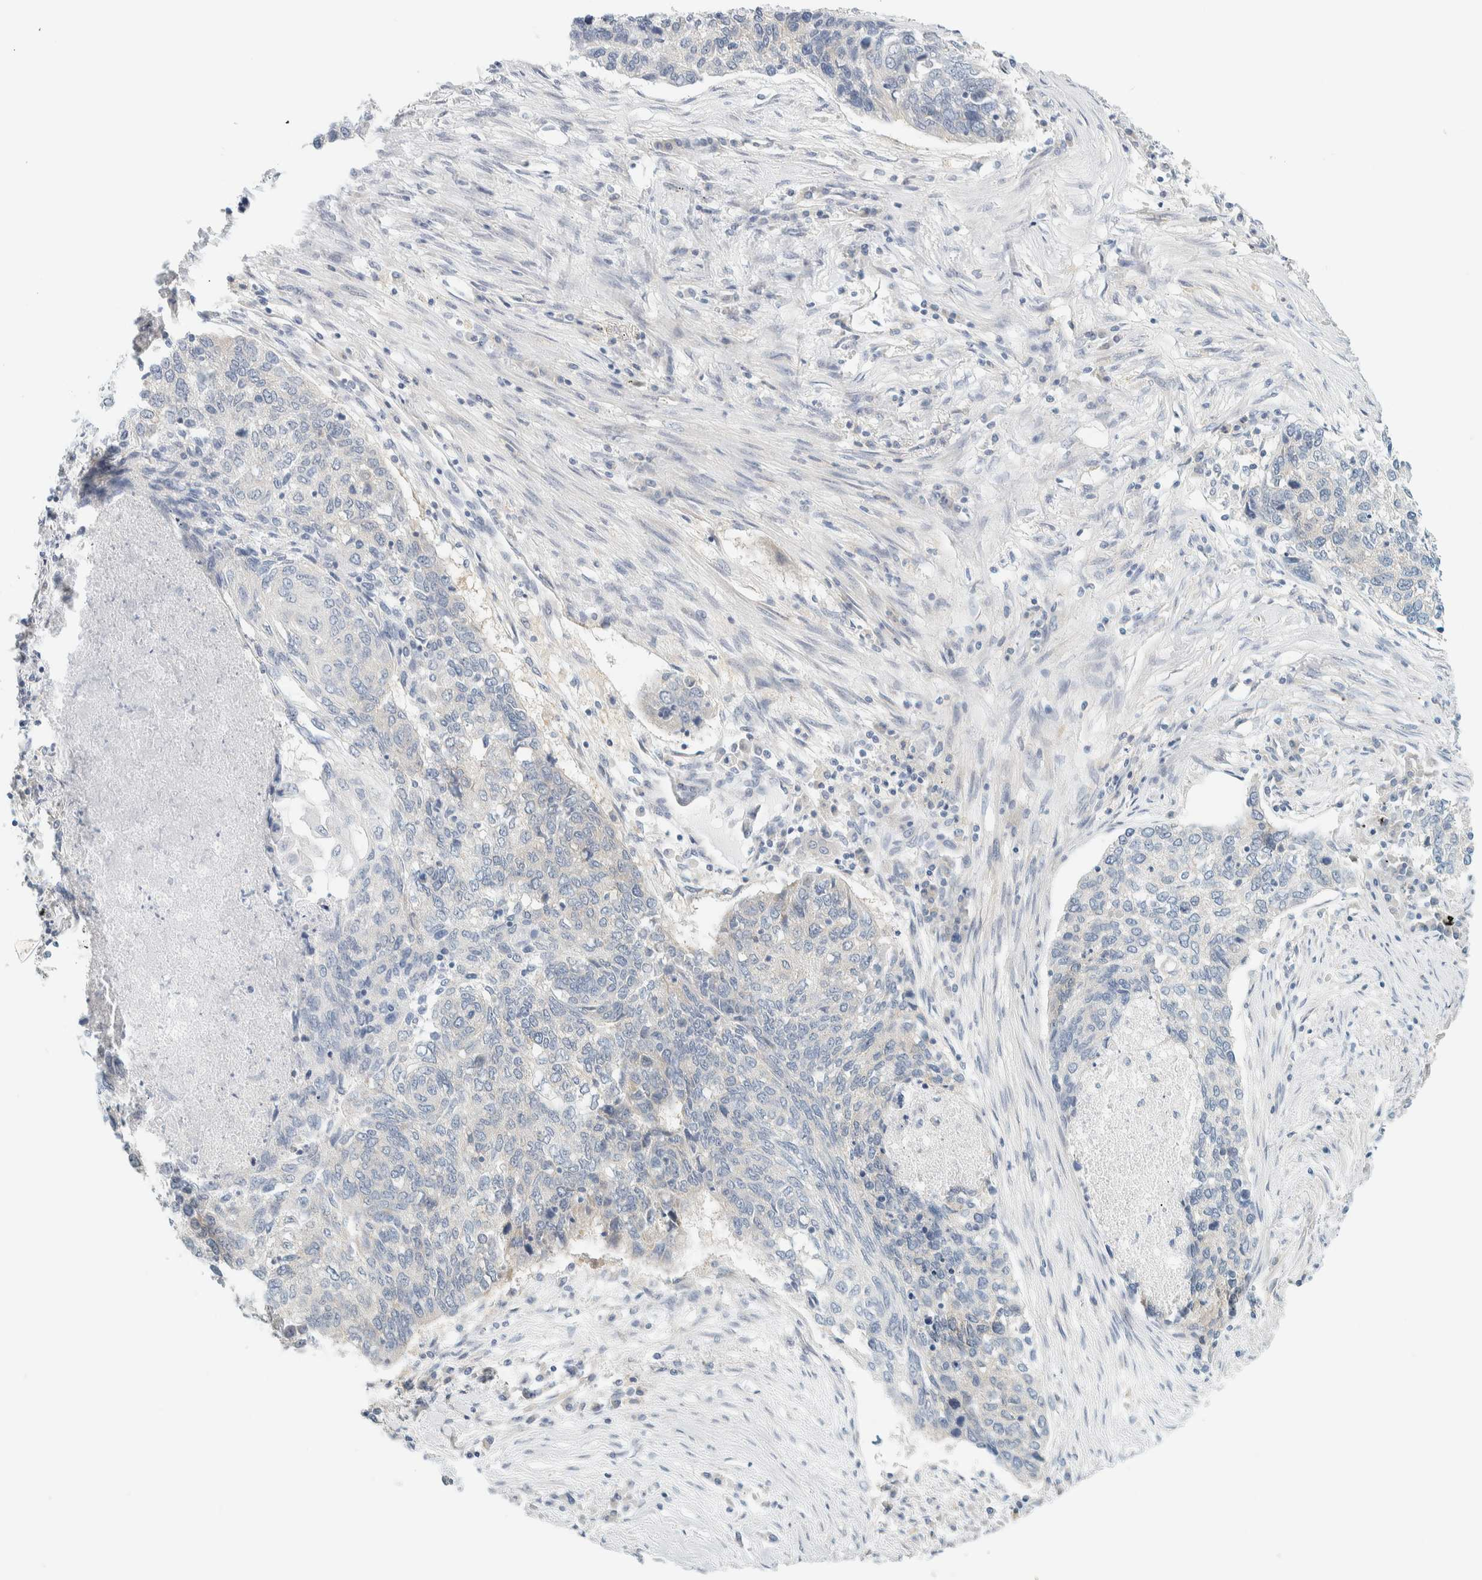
{"staining": {"intensity": "negative", "quantity": "none", "location": "none"}, "tissue": "lung cancer", "cell_type": "Tumor cells", "image_type": "cancer", "snomed": [{"axis": "morphology", "description": "Squamous cell carcinoma, NOS"}, {"axis": "topography", "description": "Lung"}], "caption": "Micrograph shows no significant protein positivity in tumor cells of lung cancer (squamous cell carcinoma).", "gene": "PTGES3L-AARSD1", "patient": {"sex": "female", "age": 63}}